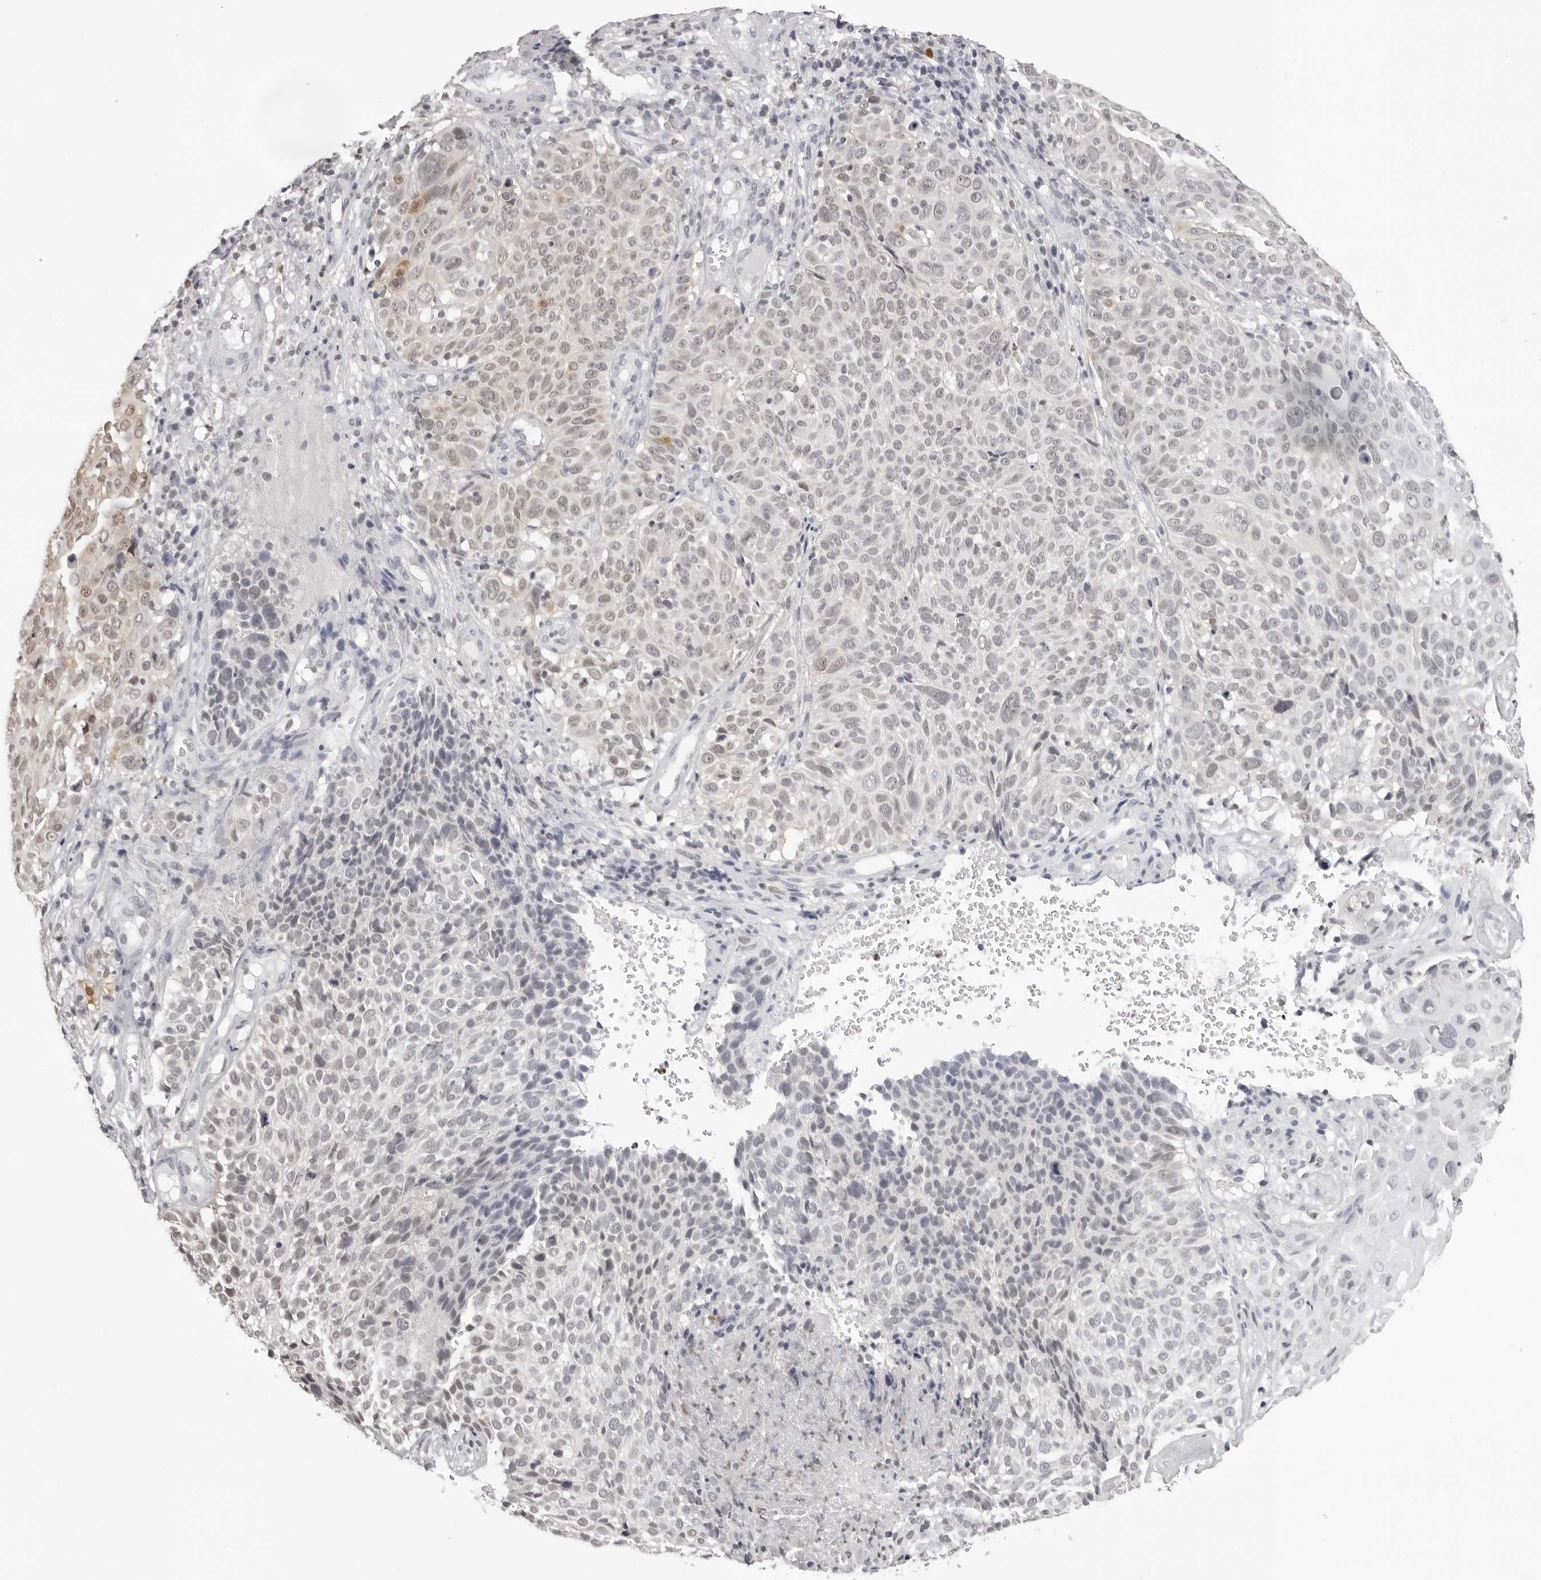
{"staining": {"intensity": "weak", "quantity": "<25%", "location": "nuclear"}, "tissue": "cervical cancer", "cell_type": "Tumor cells", "image_type": "cancer", "snomed": [{"axis": "morphology", "description": "Squamous cell carcinoma, NOS"}, {"axis": "topography", "description": "Cervix"}], "caption": "An immunohistochemistry photomicrograph of cervical cancer is shown. There is no staining in tumor cells of cervical cancer.", "gene": "HSPA4", "patient": {"sex": "female", "age": 74}}